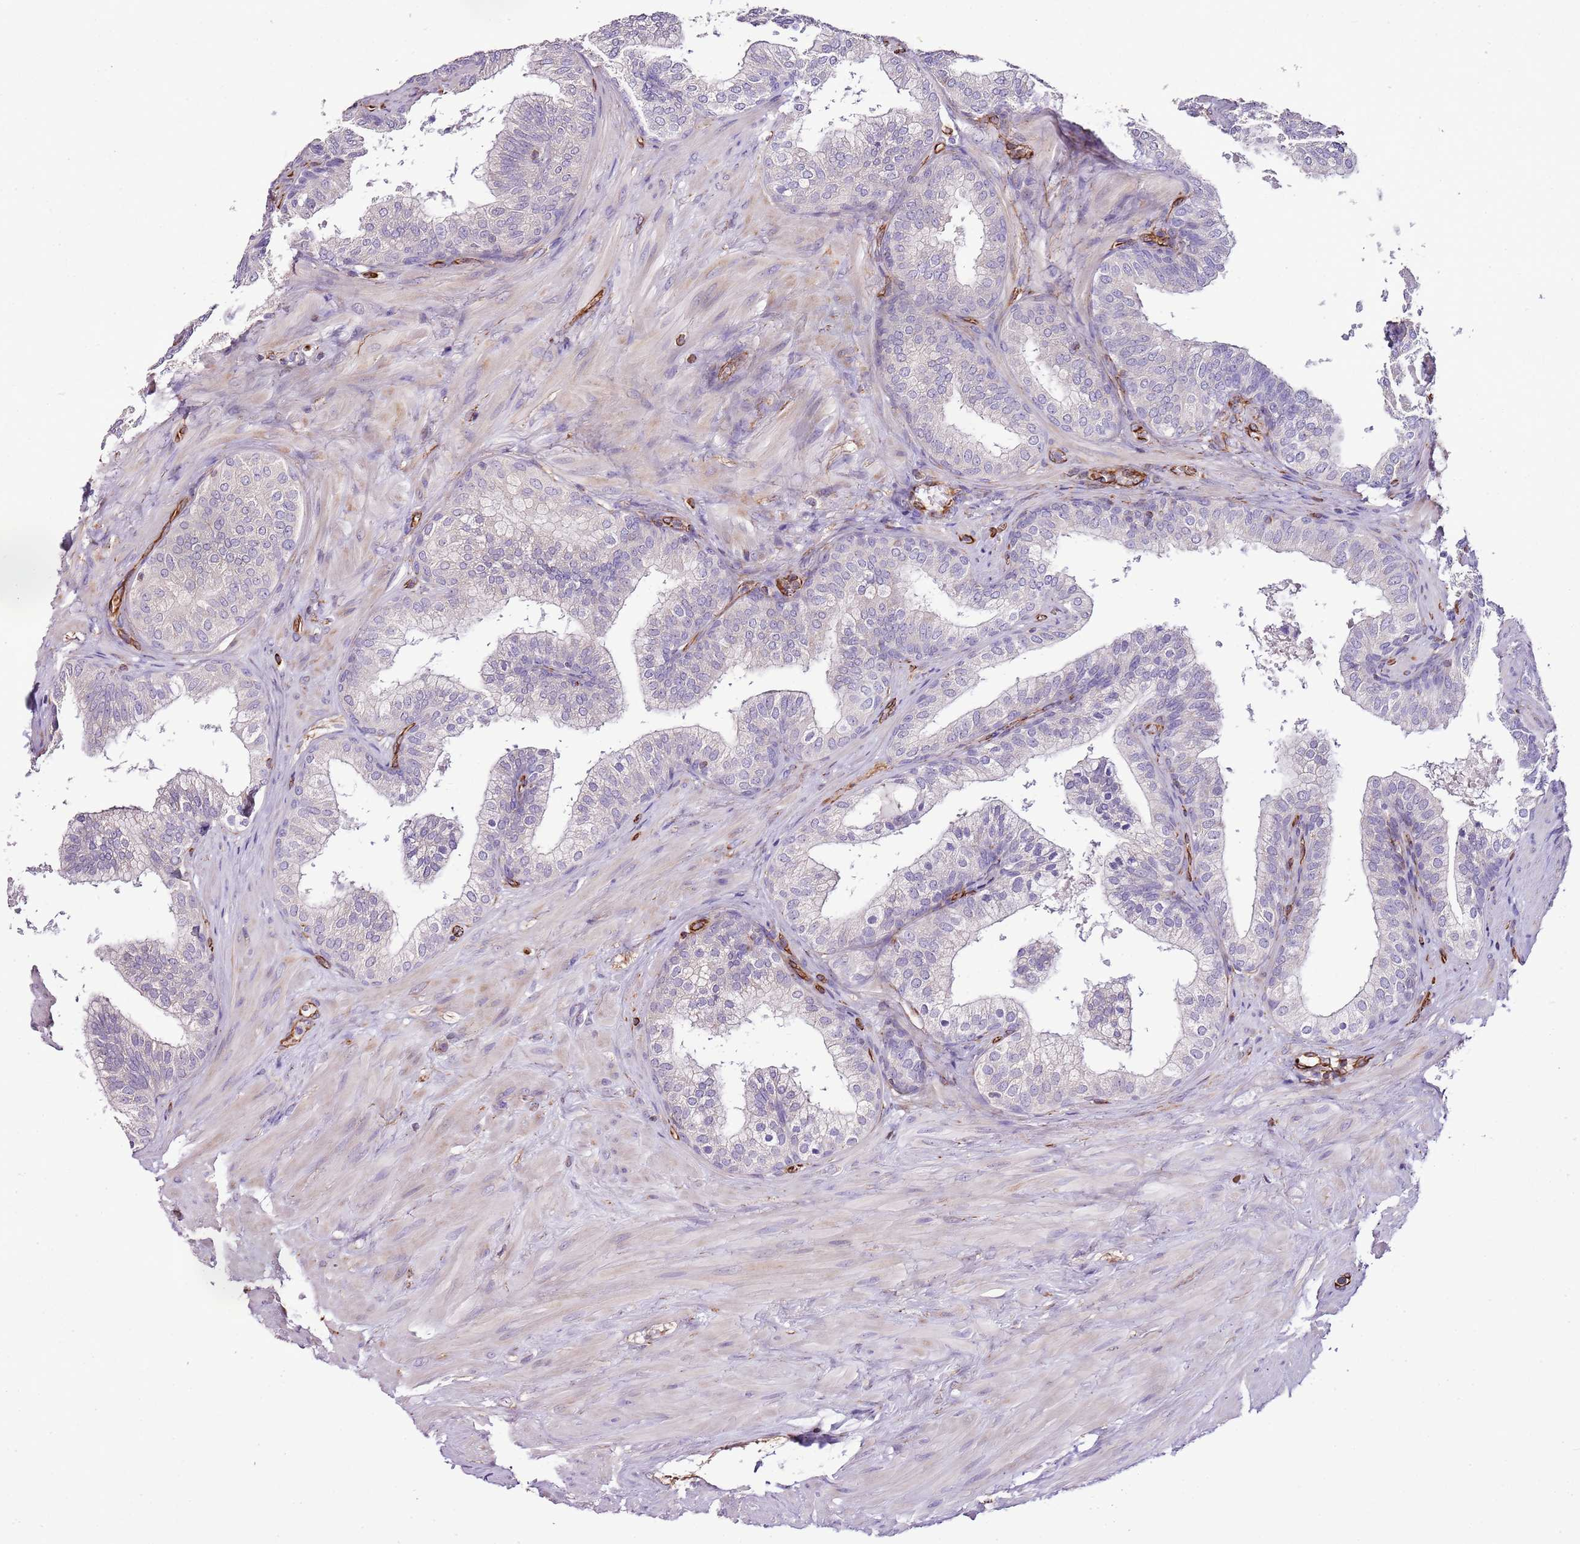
{"staining": {"intensity": "negative", "quantity": "none", "location": "none"}, "tissue": "prostate", "cell_type": "Glandular cells", "image_type": "normal", "snomed": [{"axis": "morphology", "description": "Normal tissue, NOS"}, {"axis": "topography", "description": "Prostate"}], "caption": "Immunohistochemical staining of unremarkable human prostate exhibits no significant positivity in glandular cells.", "gene": "ZNF786", "patient": {"sex": "male", "age": 60}}